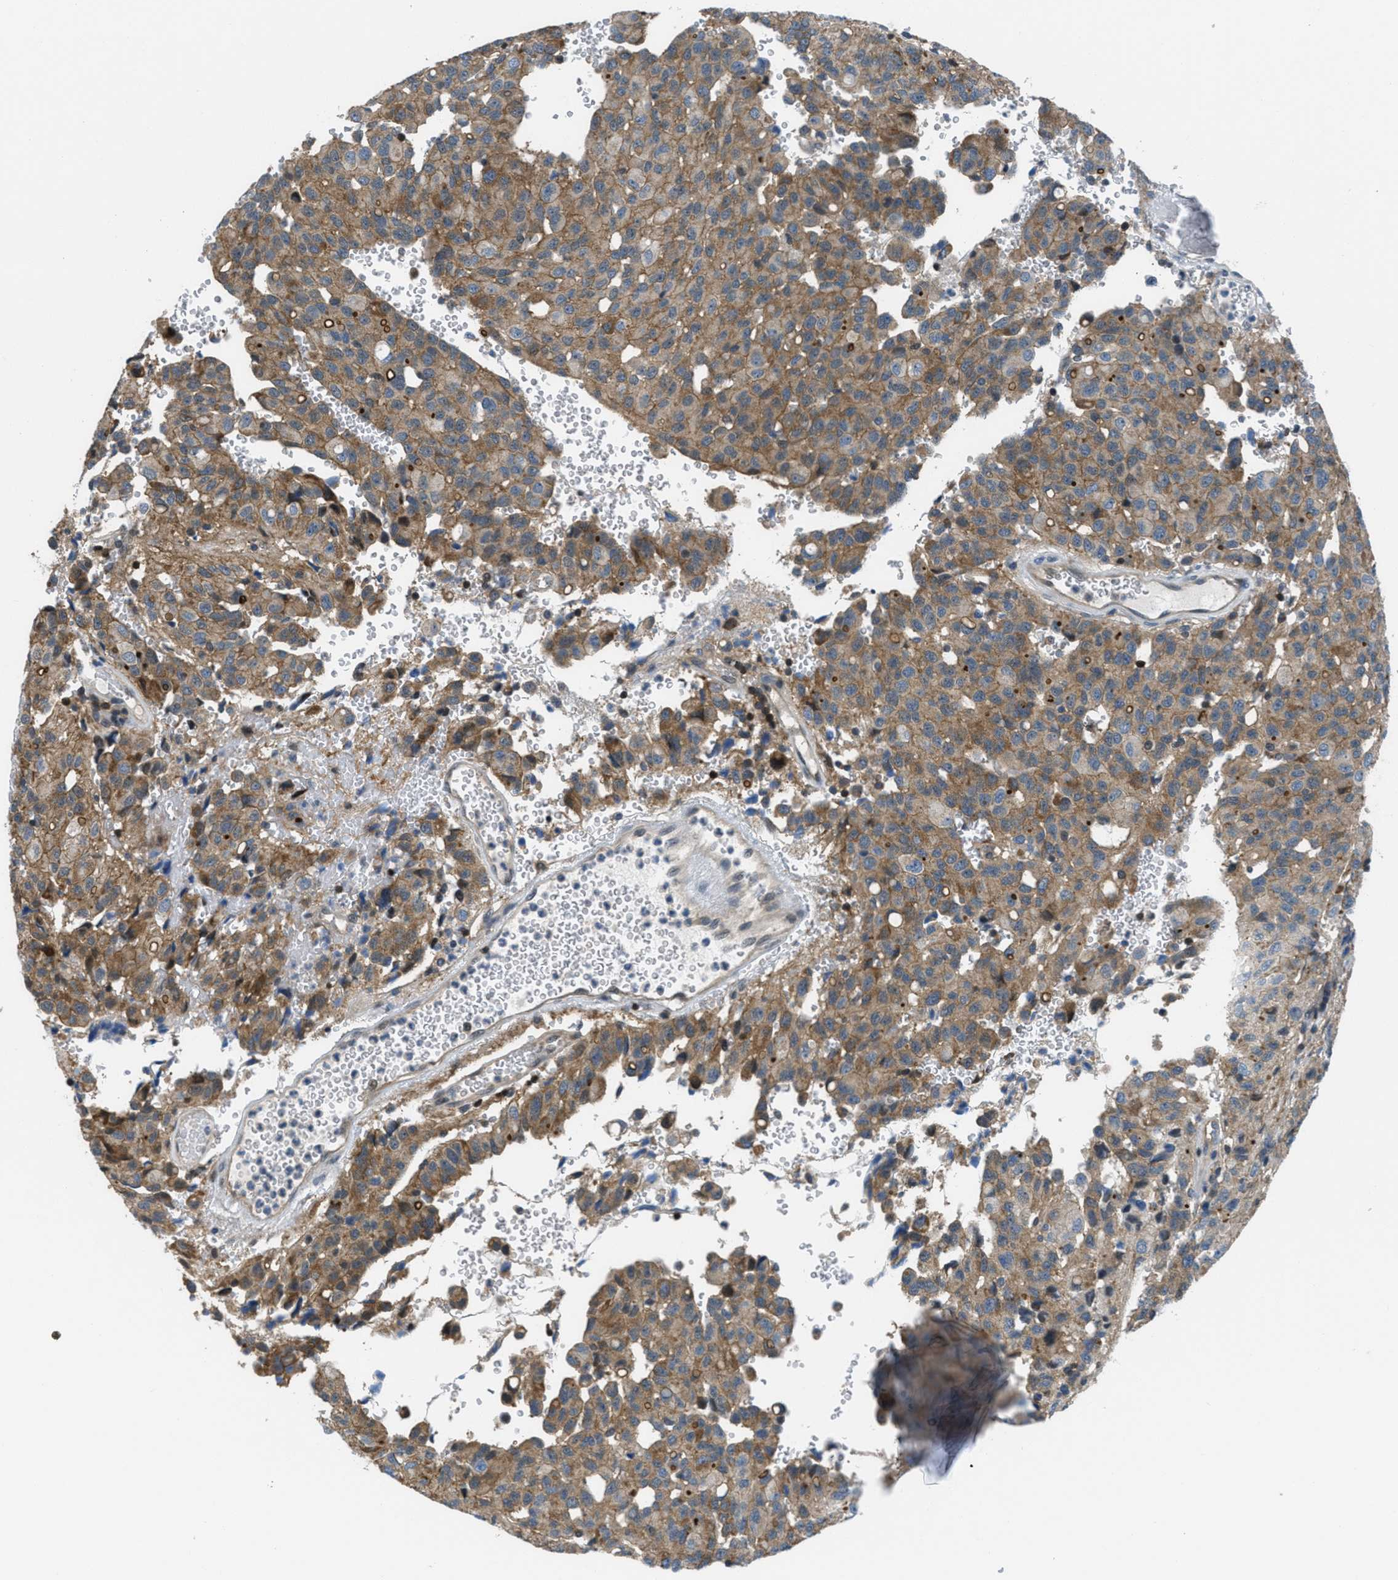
{"staining": {"intensity": "moderate", "quantity": ">75%", "location": "cytoplasmic/membranous"}, "tissue": "glioma", "cell_type": "Tumor cells", "image_type": "cancer", "snomed": [{"axis": "morphology", "description": "Glioma, malignant, High grade"}, {"axis": "topography", "description": "Brain"}], "caption": "A brown stain shows moderate cytoplasmic/membranous positivity of a protein in human glioma tumor cells.", "gene": "PIP5K1C", "patient": {"sex": "male", "age": 32}}